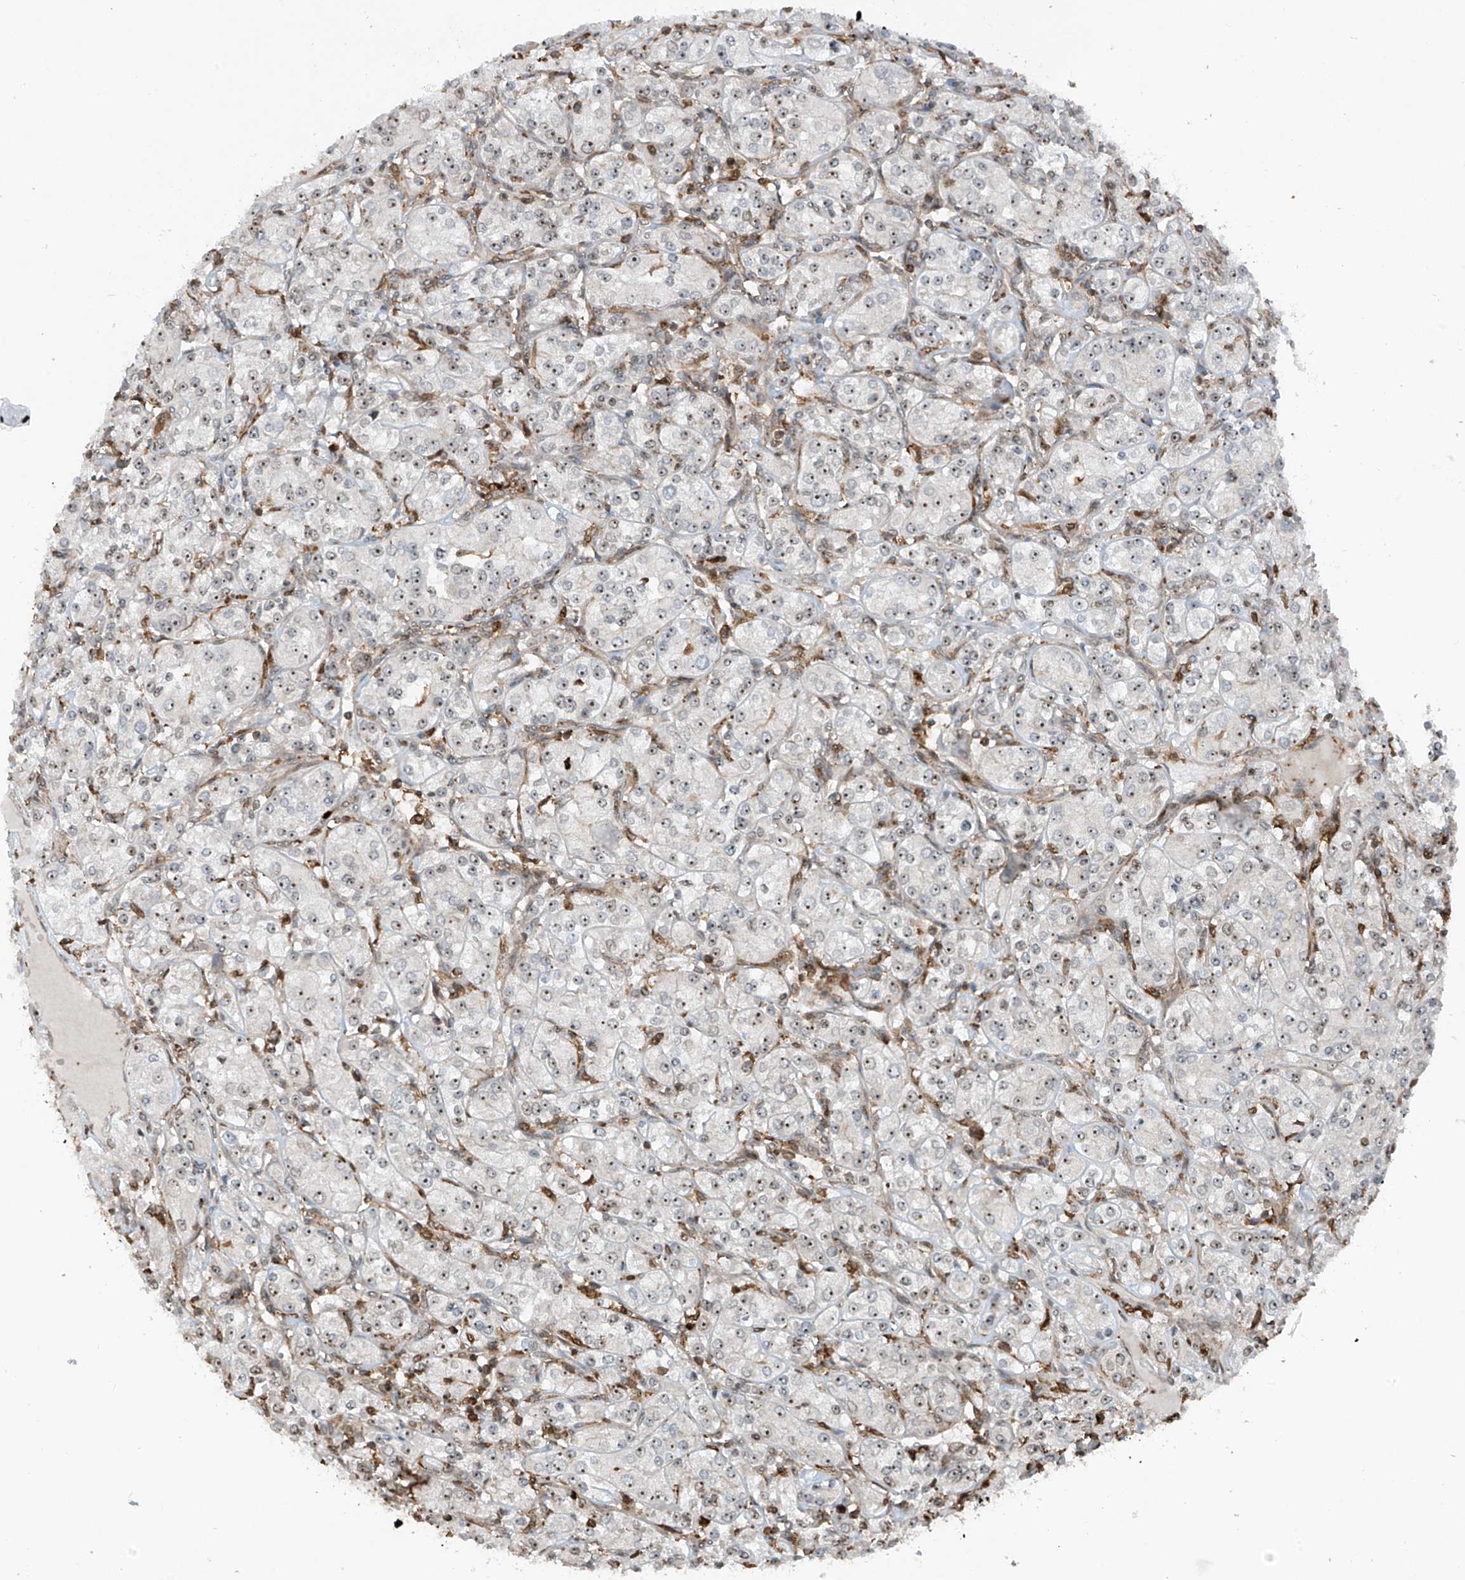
{"staining": {"intensity": "moderate", "quantity": ">75%", "location": "nuclear"}, "tissue": "renal cancer", "cell_type": "Tumor cells", "image_type": "cancer", "snomed": [{"axis": "morphology", "description": "Adenocarcinoma, NOS"}, {"axis": "topography", "description": "Kidney"}], "caption": "Protein staining by immunohistochemistry displays moderate nuclear positivity in approximately >75% of tumor cells in renal cancer.", "gene": "REPIN1", "patient": {"sex": "male", "age": 77}}